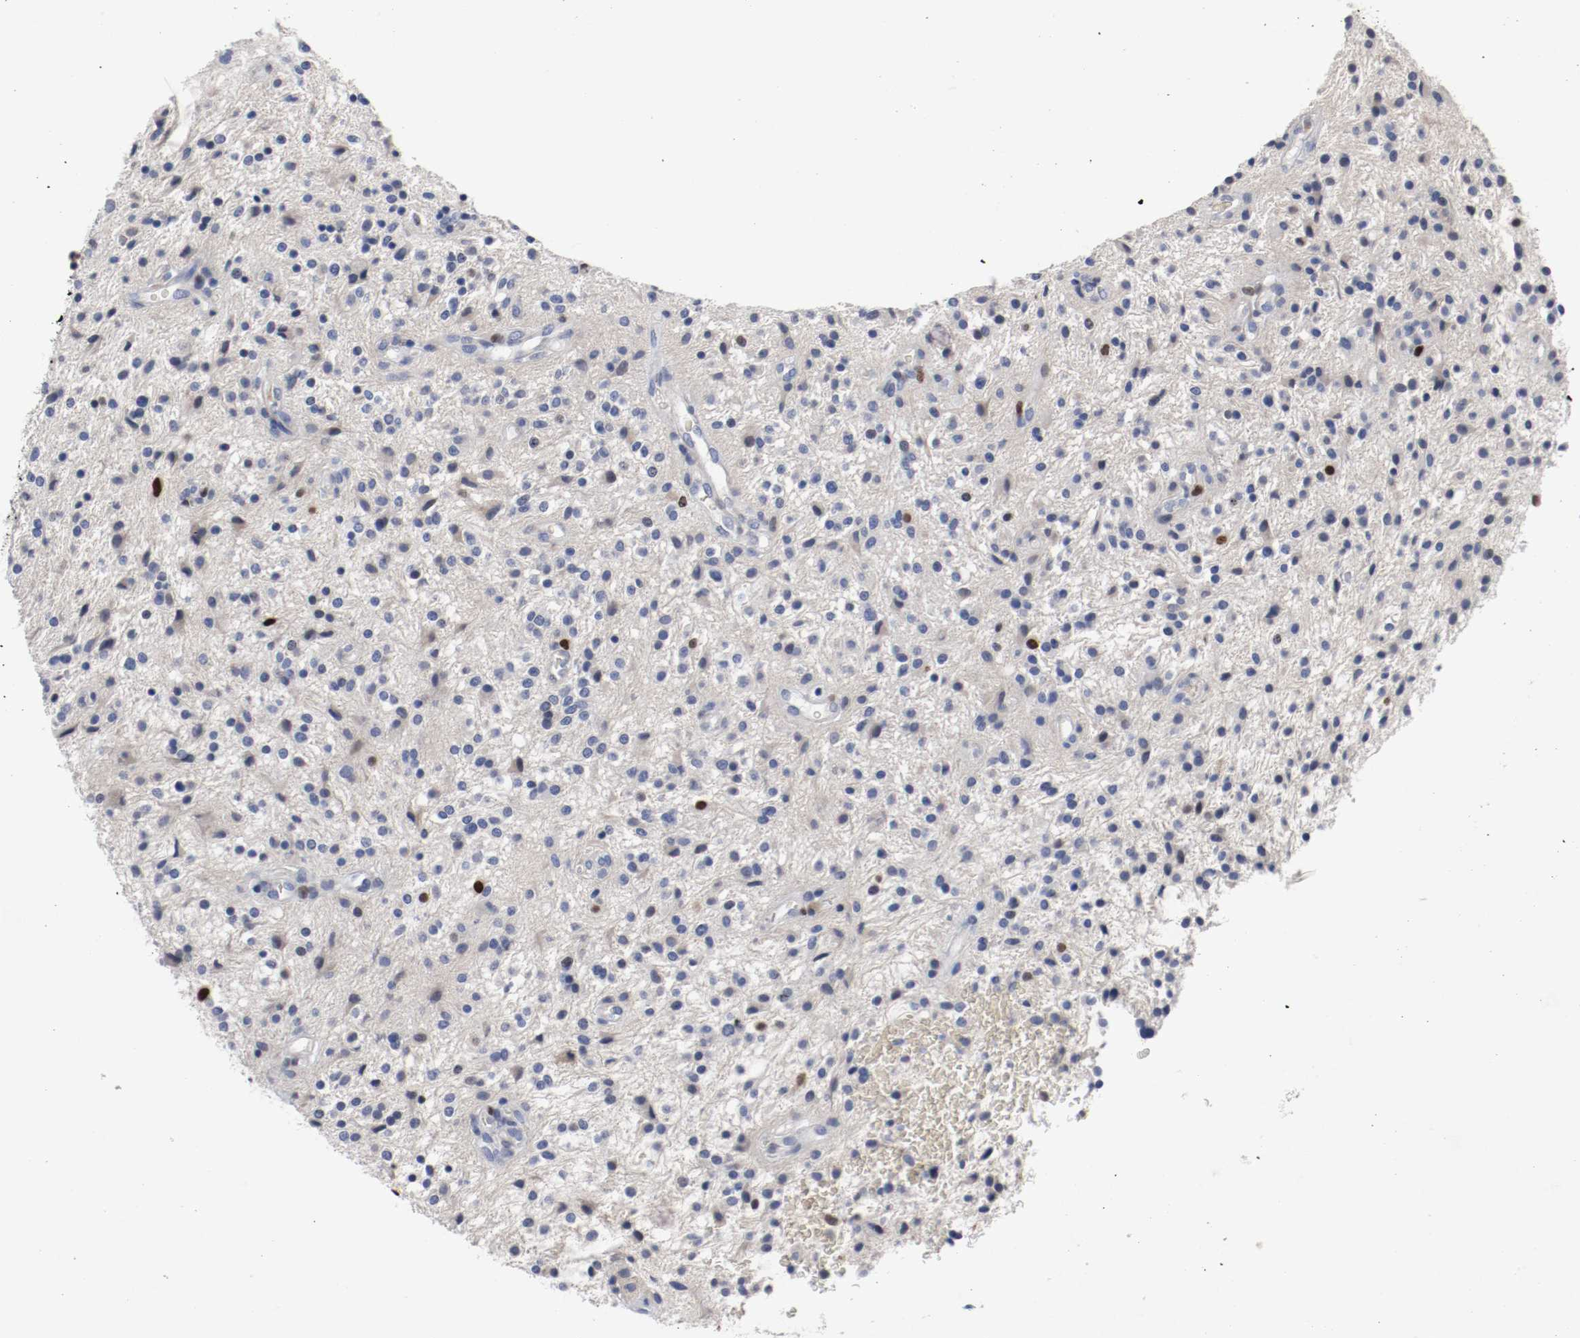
{"staining": {"intensity": "strong", "quantity": "<25%", "location": "nuclear"}, "tissue": "glioma", "cell_type": "Tumor cells", "image_type": "cancer", "snomed": [{"axis": "morphology", "description": "Glioma, malignant, NOS"}, {"axis": "topography", "description": "Cerebellum"}], "caption": "Brown immunohistochemical staining in malignant glioma shows strong nuclear staining in about <25% of tumor cells.", "gene": "MCM6", "patient": {"sex": "female", "age": 10}}